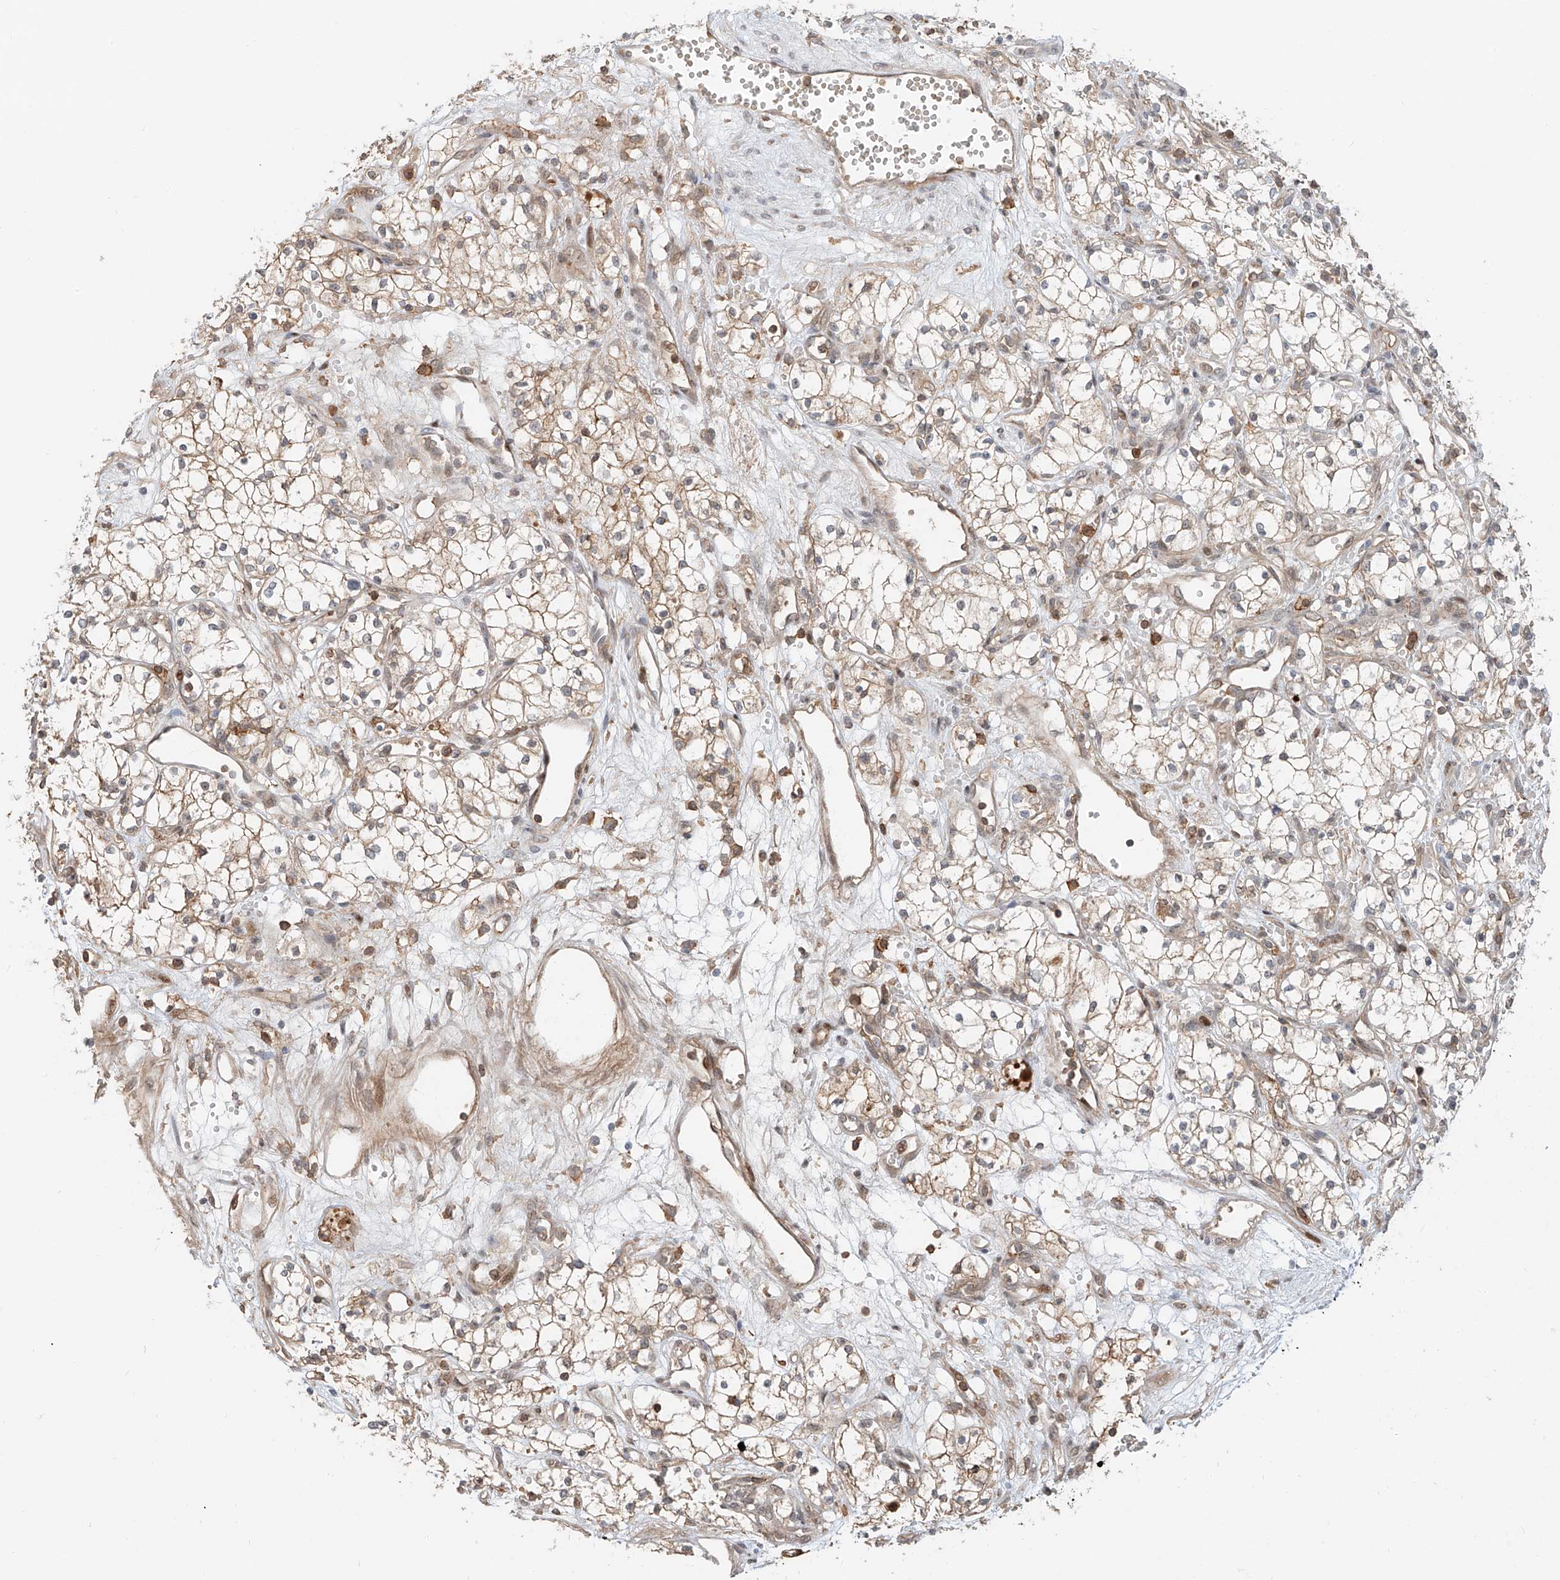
{"staining": {"intensity": "weak", "quantity": "25%-75%", "location": "cytoplasmic/membranous"}, "tissue": "renal cancer", "cell_type": "Tumor cells", "image_type": "cancer", "snomed": [{"axis": "morphology", "description": "Adenocarcinoma, NOS"}, {"axis": "topography", "description": "Kidney"}], "caption": "Protein expression analysis of human adenocarcinoma (renal) reveals weak cytoplasmic/membranous expression in about 25%-75% of tumor cells.", "gene": "CEP162", "patient": {"sex": "male", "age": 59}}